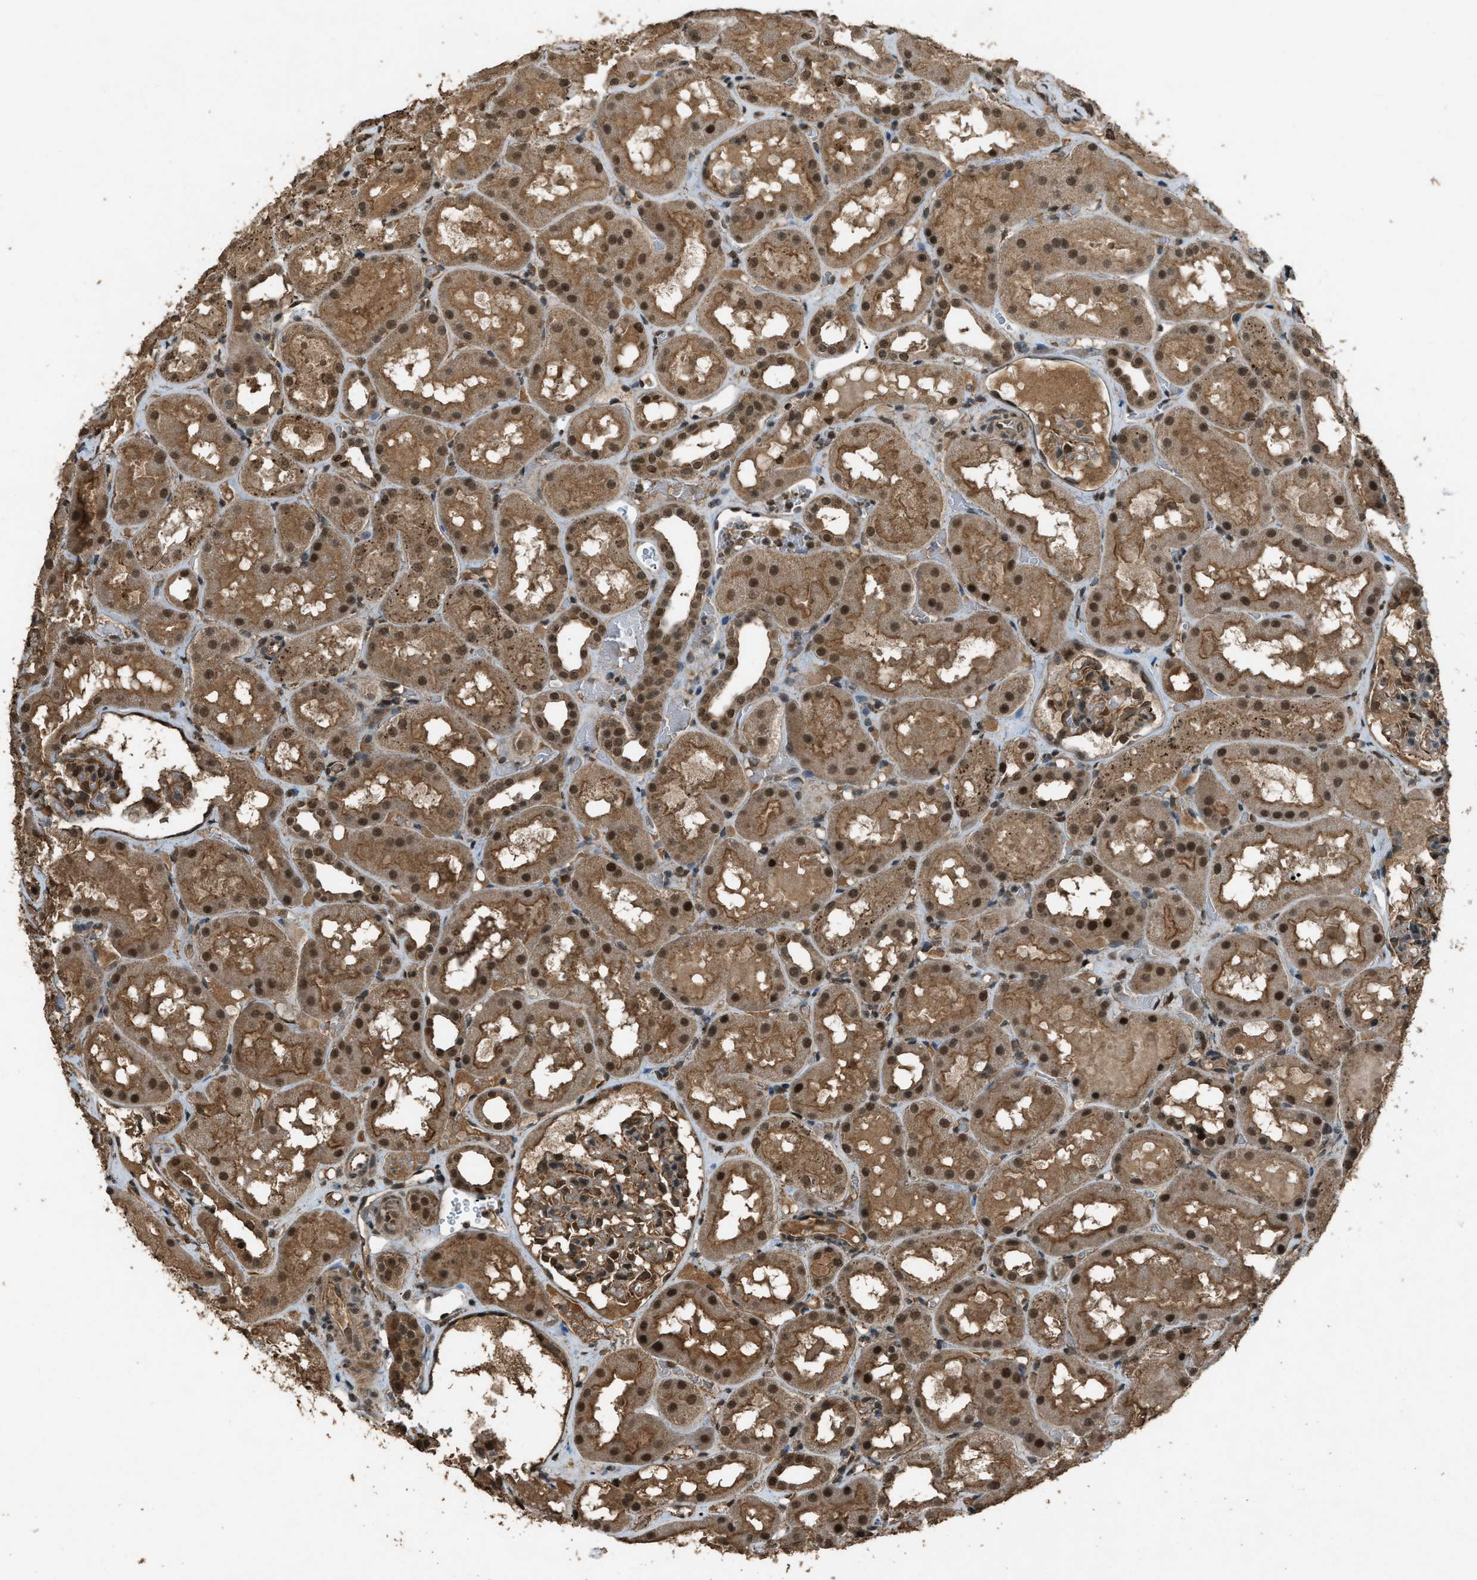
{"staining": {"intensity": "moderate", "quantity": ">75%", "location": "cytoplasmic/membranous,nuclear"}, "tissue": "kidney", "cell_type": "Cells in glomeruli", "image_type": "normal", "snomed": [{"axis": "morphology", "description": "Normal tissue, NOS"}, {"axis": "topography", "description": "Kidney"}, {"axis": "topography", "description": "Urinary bladder"}], "caption": "This image exhibits immunohistochemistry (IHC) staining of normal human kidney, with medium moderate cytoplasmic/membranous,nuclear expression in about >75% of cells in glomeruli.", "gene": "SERTAD2", "patient": {"sex": "male", "age": 16}}